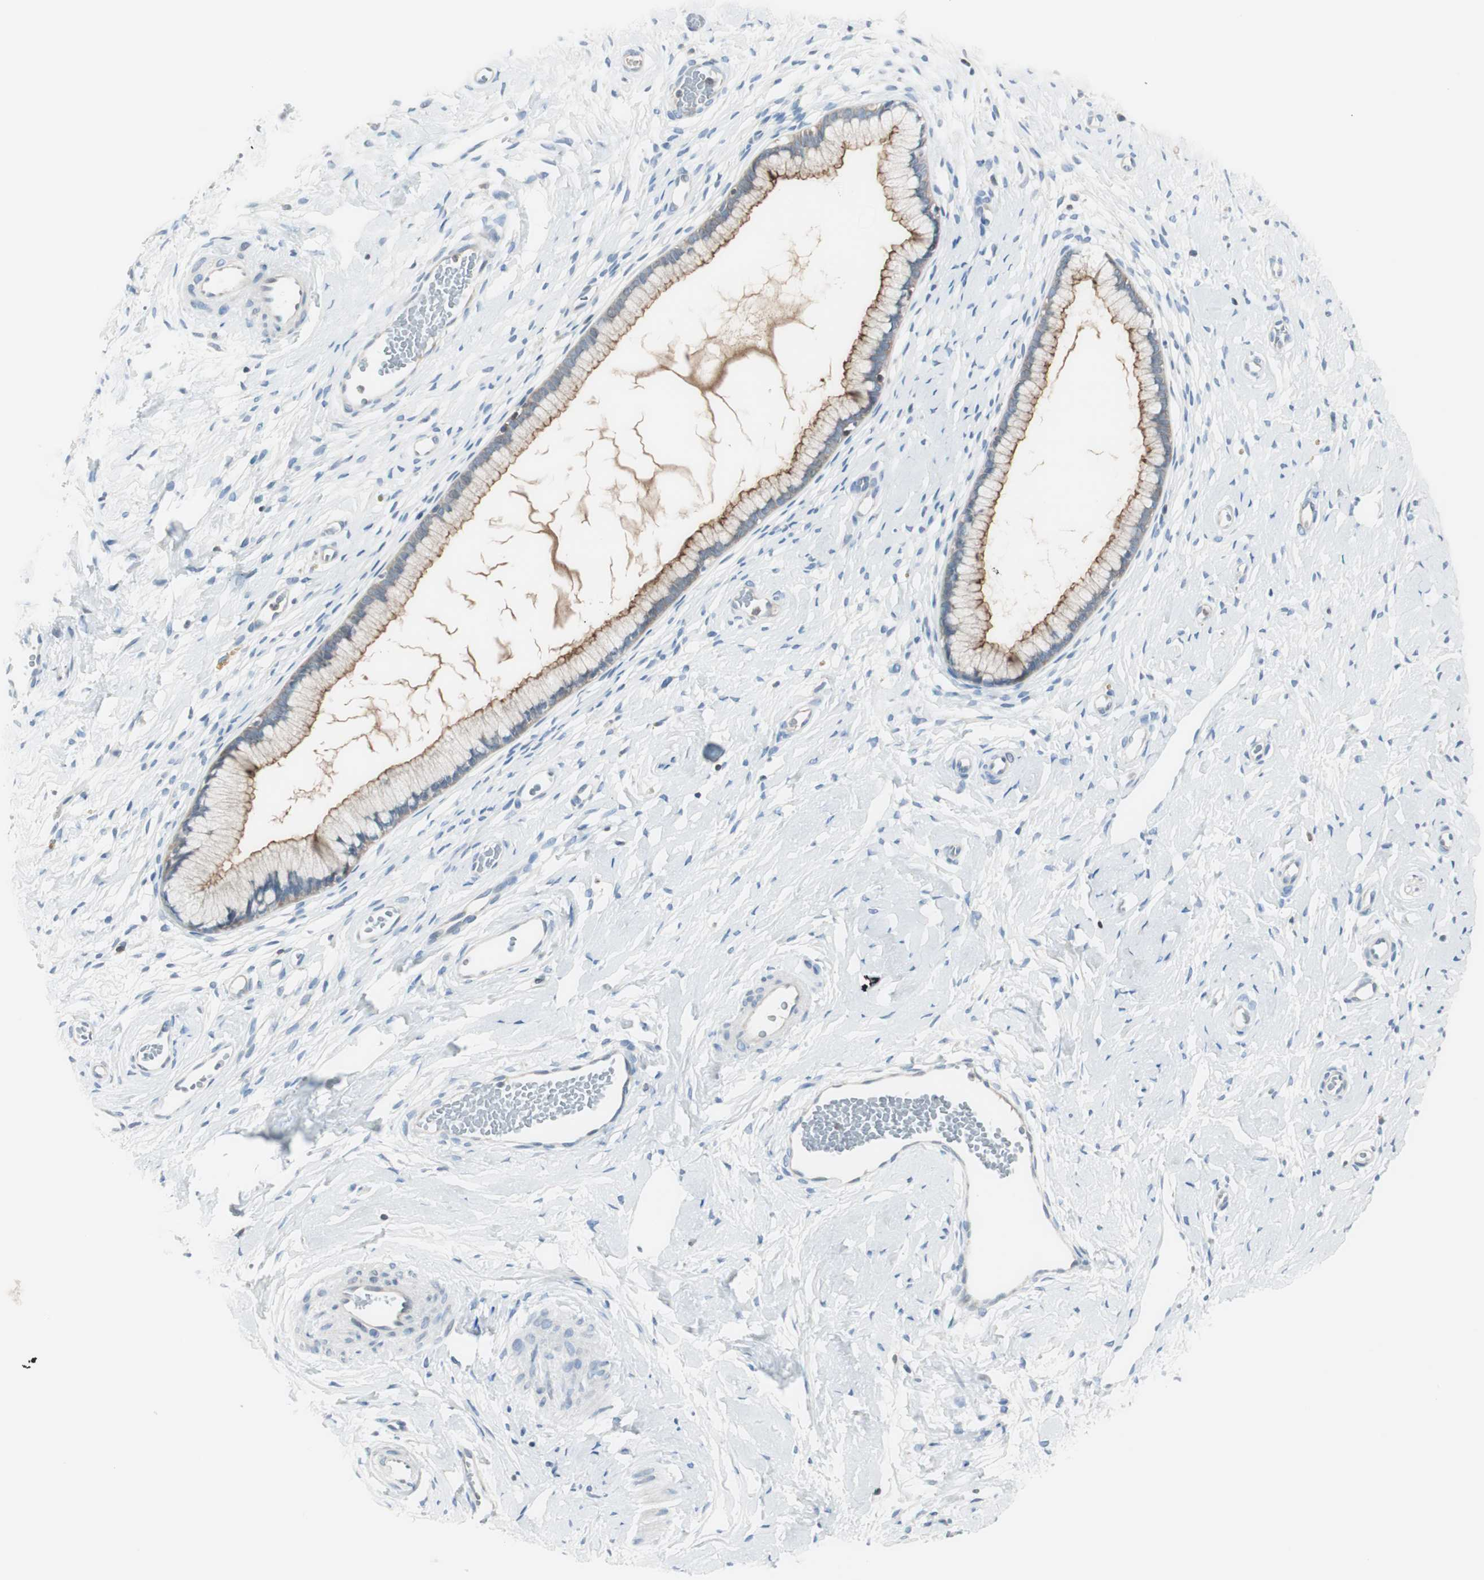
{"staining": {"intensity": "moderate", "quantity": ">75%", "location": "cytoplasmic/membranous"}, "tissue": "cervix", "cell_type": "Glandular cells", "image_type": "normal", "snomed": [{"axis": "morphology", "description": "Normal tissue, NOS"}, {"axis": "topography", "description": "Cervix"}], "caption": "Glandular cells show moderate cytoplasmic/membranous positivity in about >75% of cells in benign cervix.", "gene": "SLC9A3R1", "patient": {"sex": "female", "age": 65}}